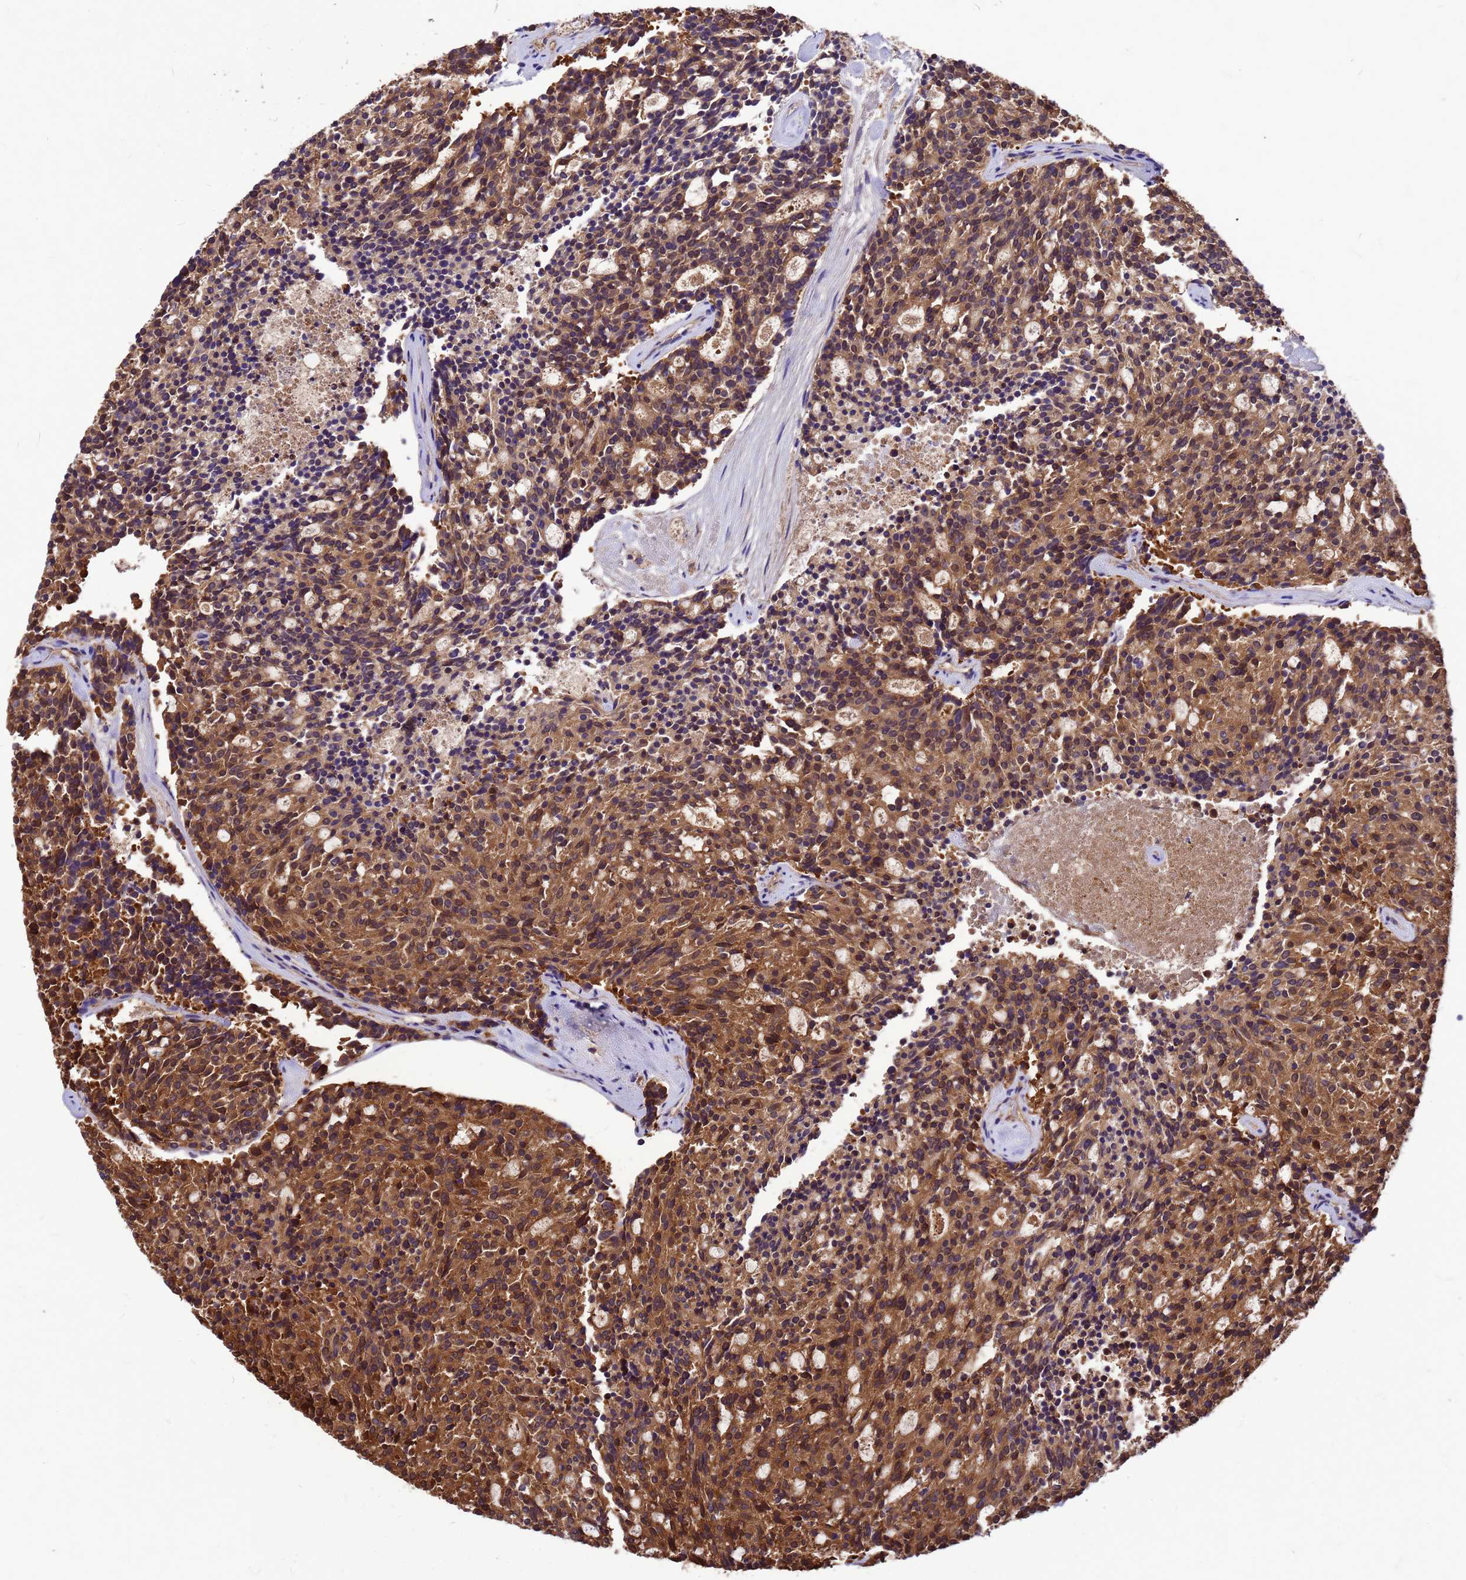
{"staining": {"intensity": "moderate", "quantity": ">75%", "location": "cytoplasmic/membranous"}, "tissue": "carcinoid", "cell_type": "Tumor cells", "image_type": "cancer", "snomed": [{"axis": "morphology", "description": "Carcinoid, malignant, NOS"}, {"axis": "topography", "description": "Pancreas"}], "caption": "Carcinoid stained with a brown dye exhibits moderate cytoplasmic/membranous positive expression in about >75% of tumor cells.", "gene": "GID4", "patient": {"sex": "female", "age": 54}}